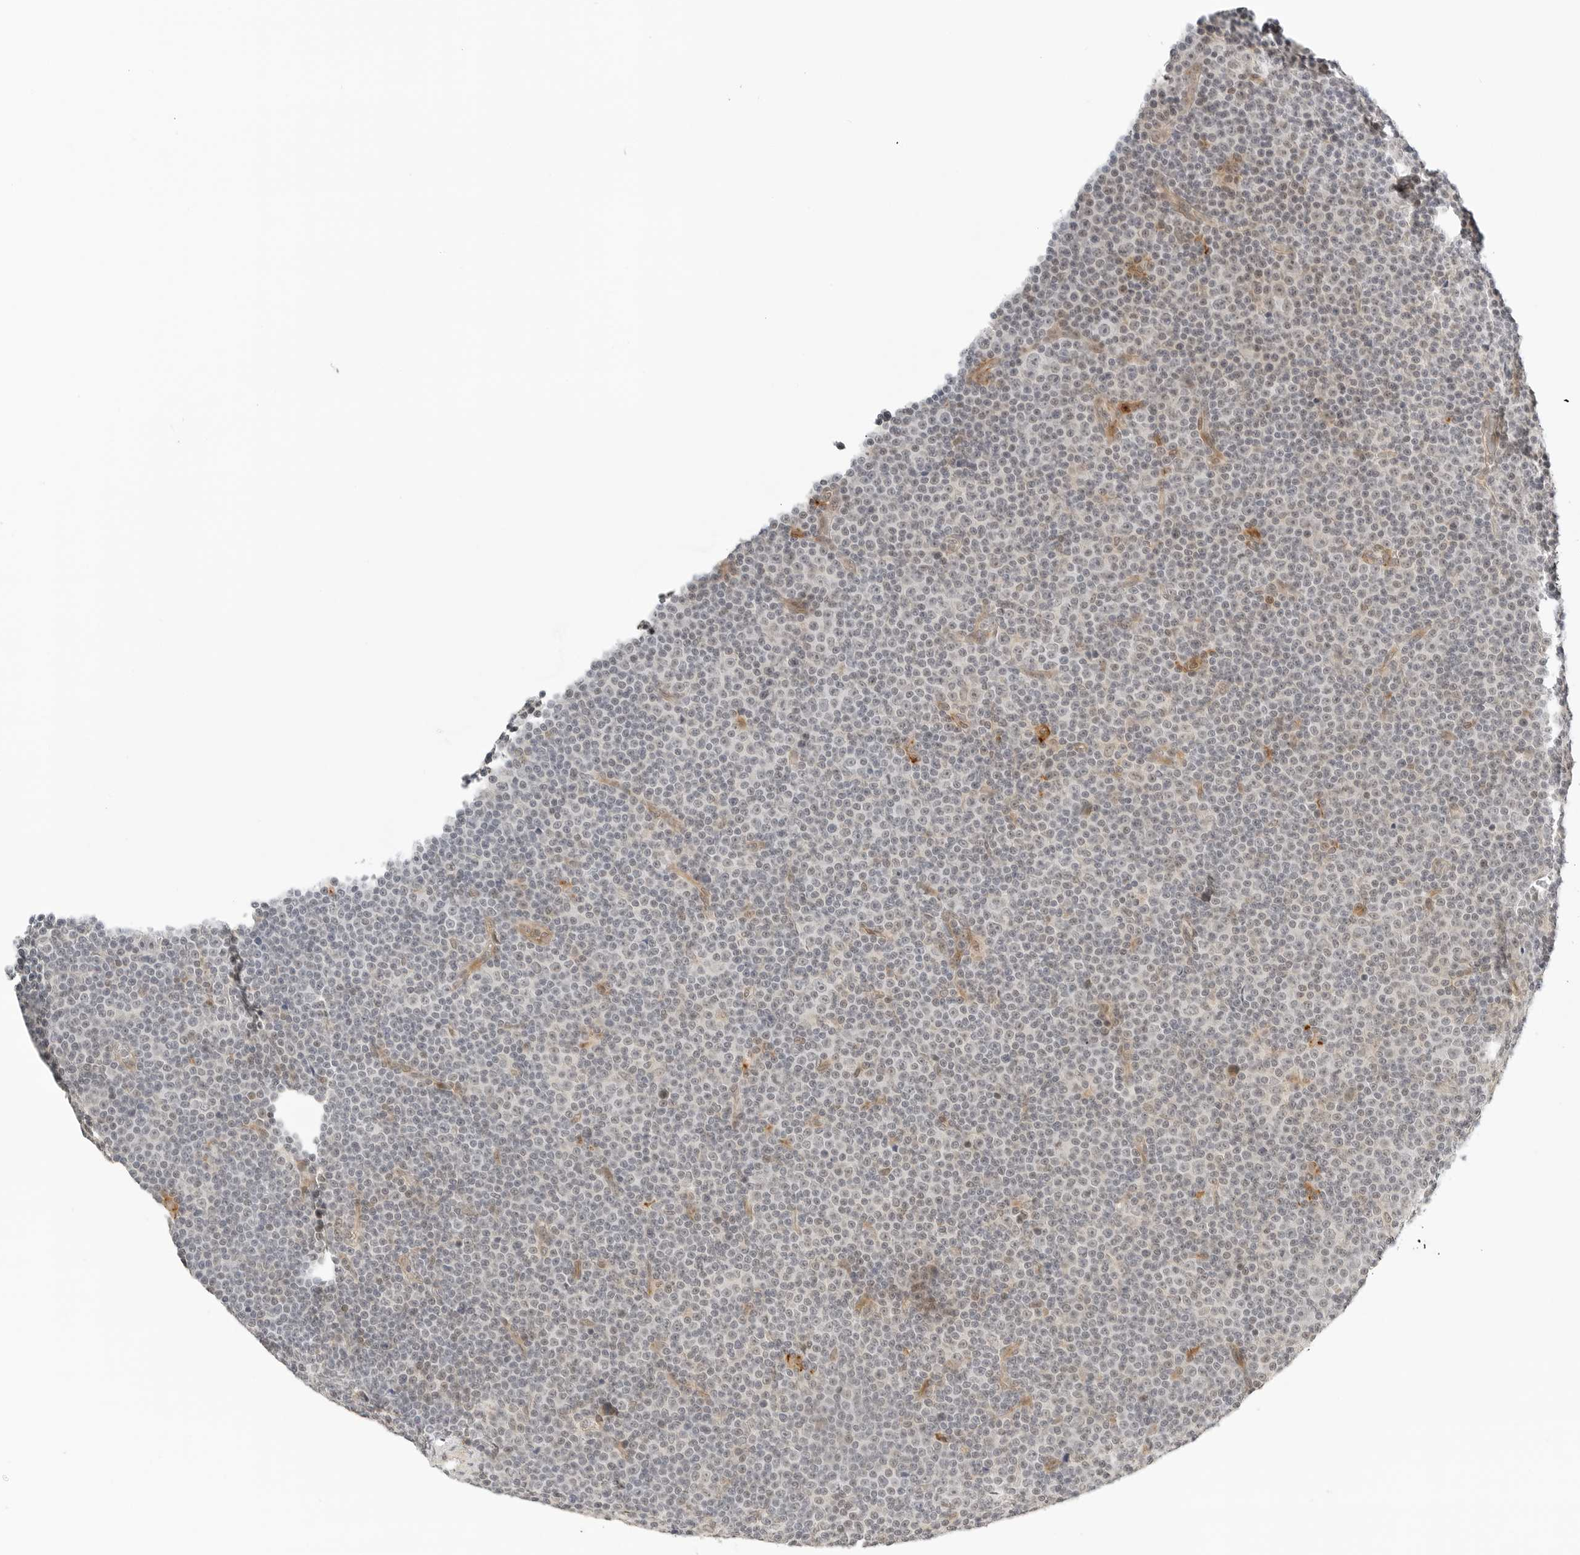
{"staining": {"intensity": "weak", "quantity": "25%-75%", "location": "nuclear"}, "tissue": "lymphoma", "cell_type": "Tumor cells", "image_type": "cancer", "snomed": [{"axis": "morphology", "description": "Malignant lymphoma, non-Hodgkin's type, Low grade"}, {"axis": "topography", "description": "Lymph node"}], "caption": "Low-grade malignant lymphoma, non-Hodgkin's type stained with DAB (3,3'-diaminobenzidine) immunohistochemistry demonstrates low levels of weak nuclear staining in approximately 25%-75% of tumor cells. (DAB (3,3'-diaminobenzidine) IHC, brown staining for protein, blue staining for nuclei).", "gene": "NEO1", "patient": {"sex": "female", "age": 67}}